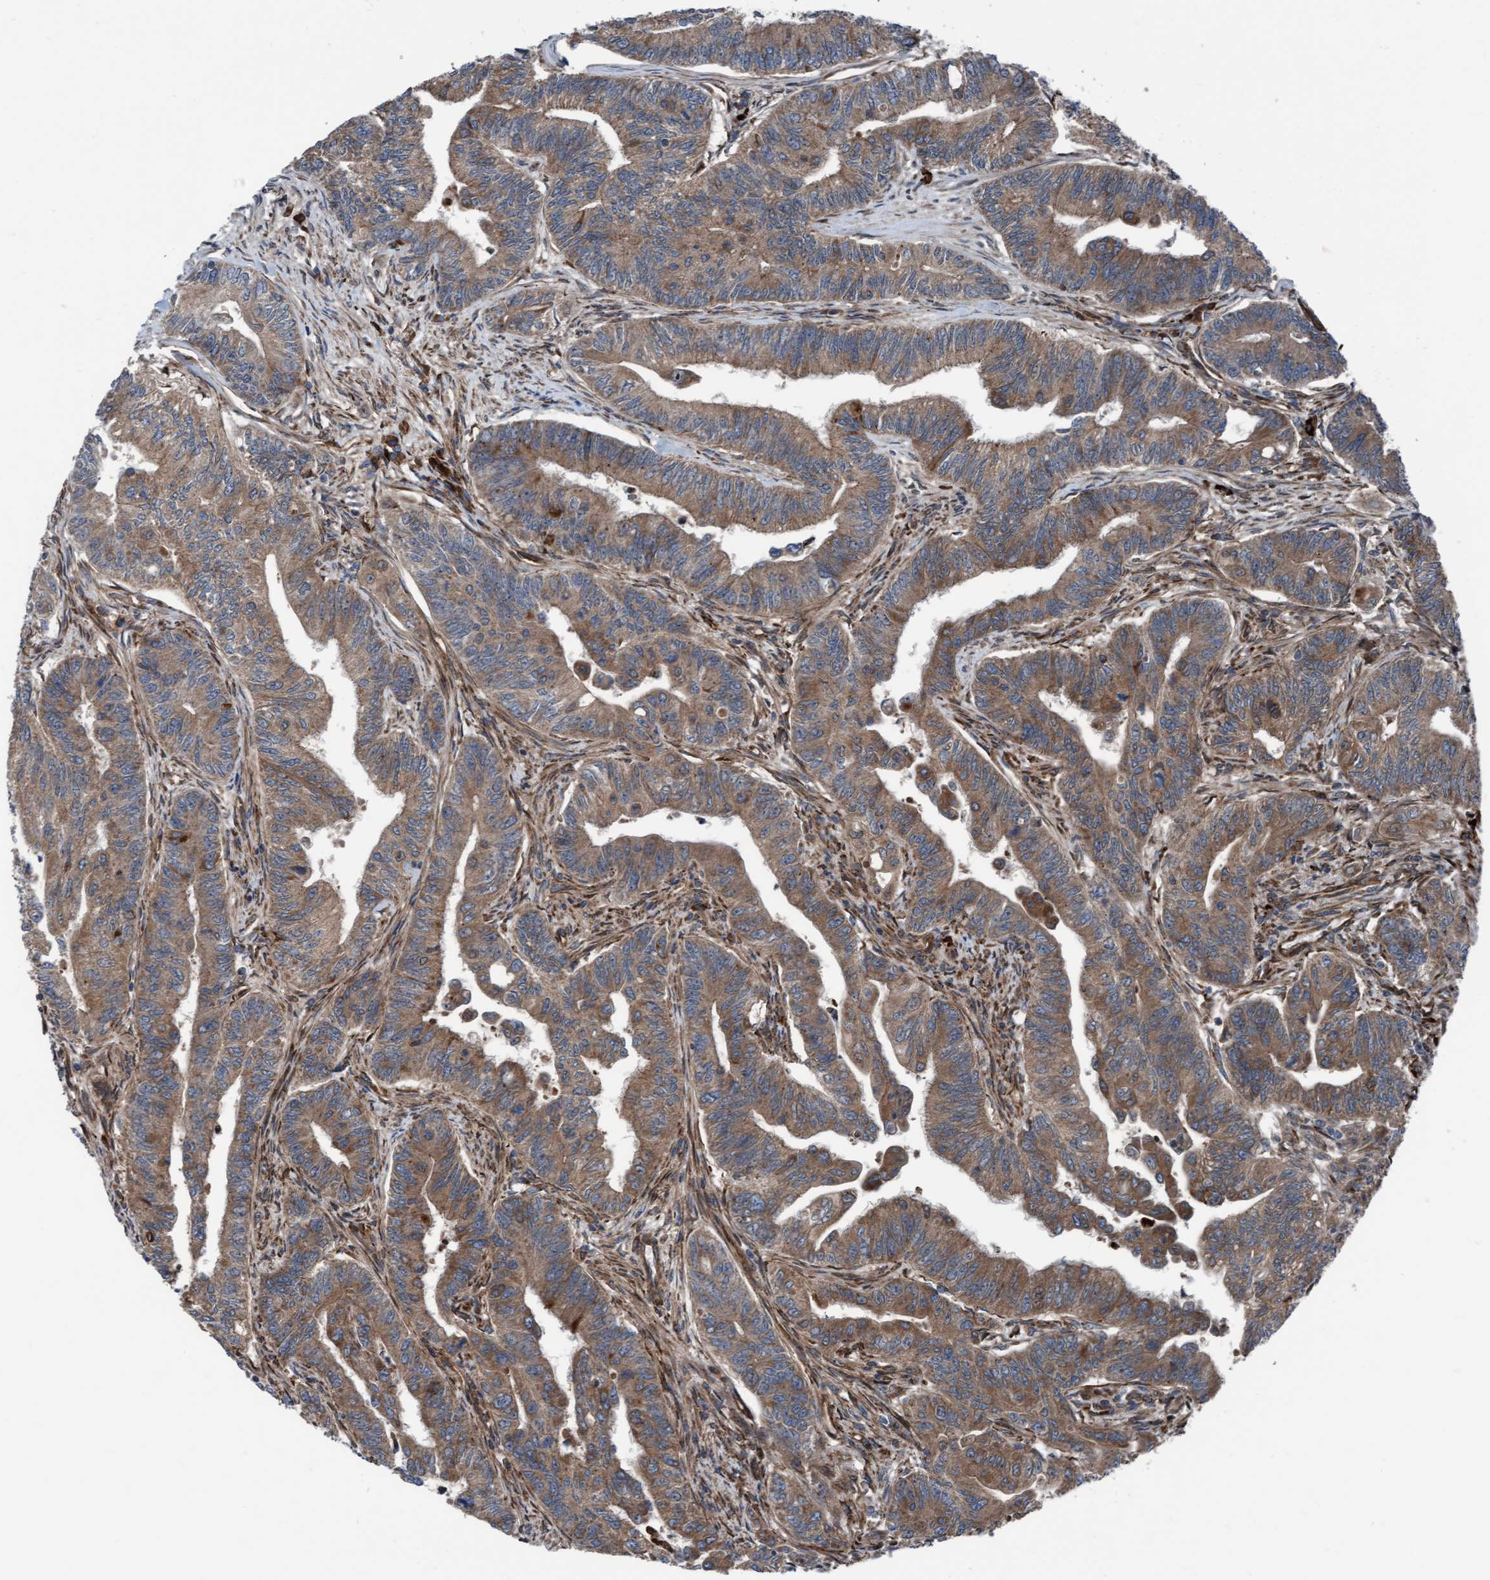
{"staining": {"intensity": "moderate", "quantity": ">75%", "location": "cytoplasmic/membranous"}, "tissue": "colorectal cancer", "cell_type": "Tumor cells", "image_type": "cancer", "snomed": [{"axis": "morphology", "description": "Adenoma, NOS"}, {"axis": "morphology", "description": "Adenocarcinoma, NOS"}, {"axis": "topography", "description": "Colon"}], "caption": "Moderate cytoplasmic/membranous staining for a protein is seen in approximately >75% of tumor cells of colorectal cancer (adenocarcinoma) using immunohistochemistry (IHC).", "gene": "RAP1GAP2", "patient": {"sex": "male", "age": 79}}